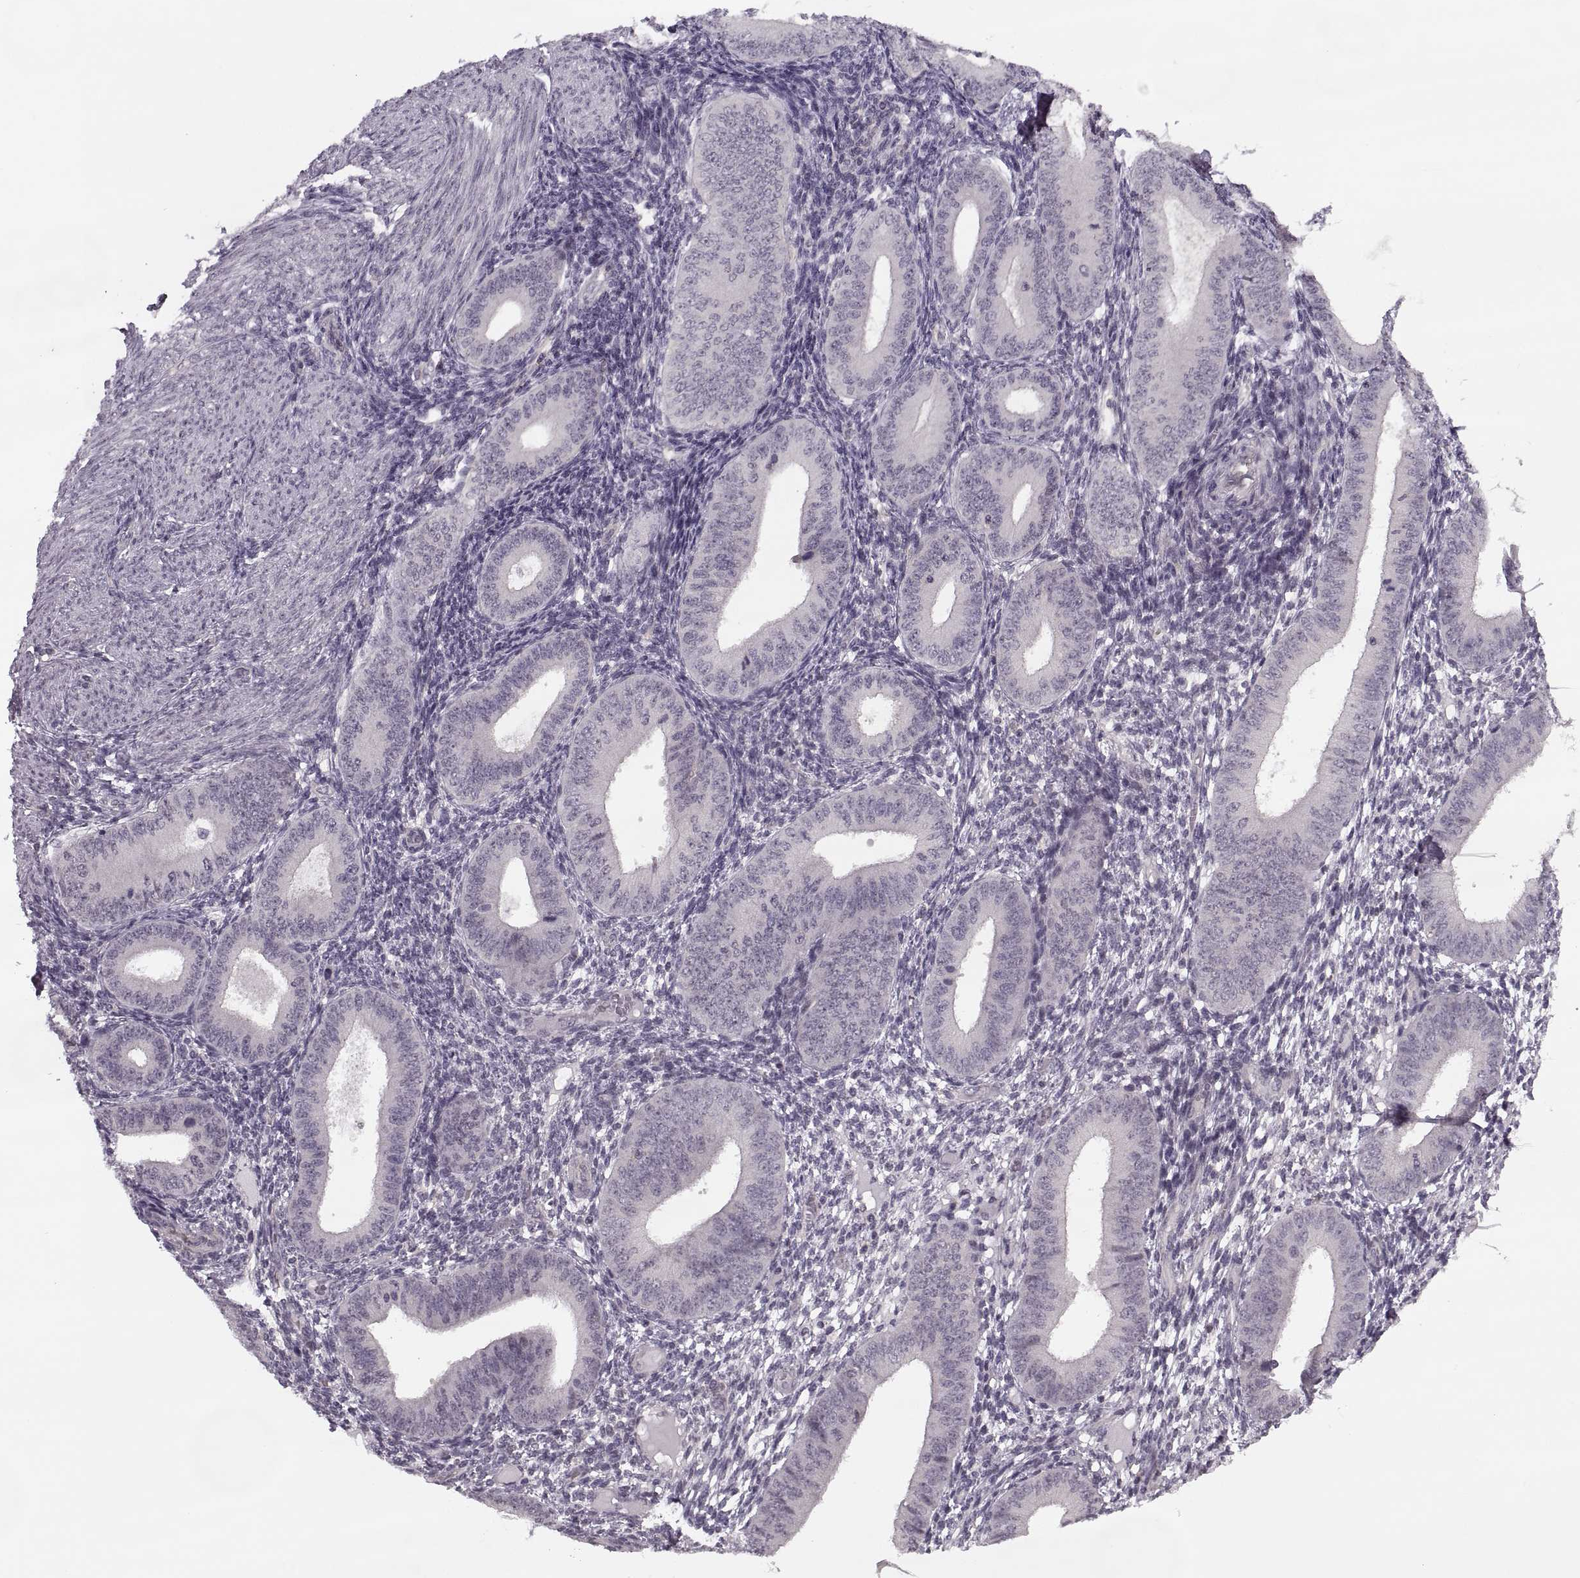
{"staining": {"intensity": "negative", "quantity": "none", "location": "none"}, "tissue": "endometrium", "cell_type": "Cells in endometrial stroma", "image_type": "normal", "snomed": [{"axis": "morphology", "description": "Normal tissue, NOS"}, {"axis": "topography", "description": "Endometrium"}], "caption": "The immunohistochemistry (IHC) image has no significant expression in cells in endometrial stroma of endometrium. (Stains: DAB IHC with hematoxylin counter stain, Microscopy: brightfield microscopy at high magnification).", "gene": "LUZP2", "patient": {"sex": "female", "age": 39}}